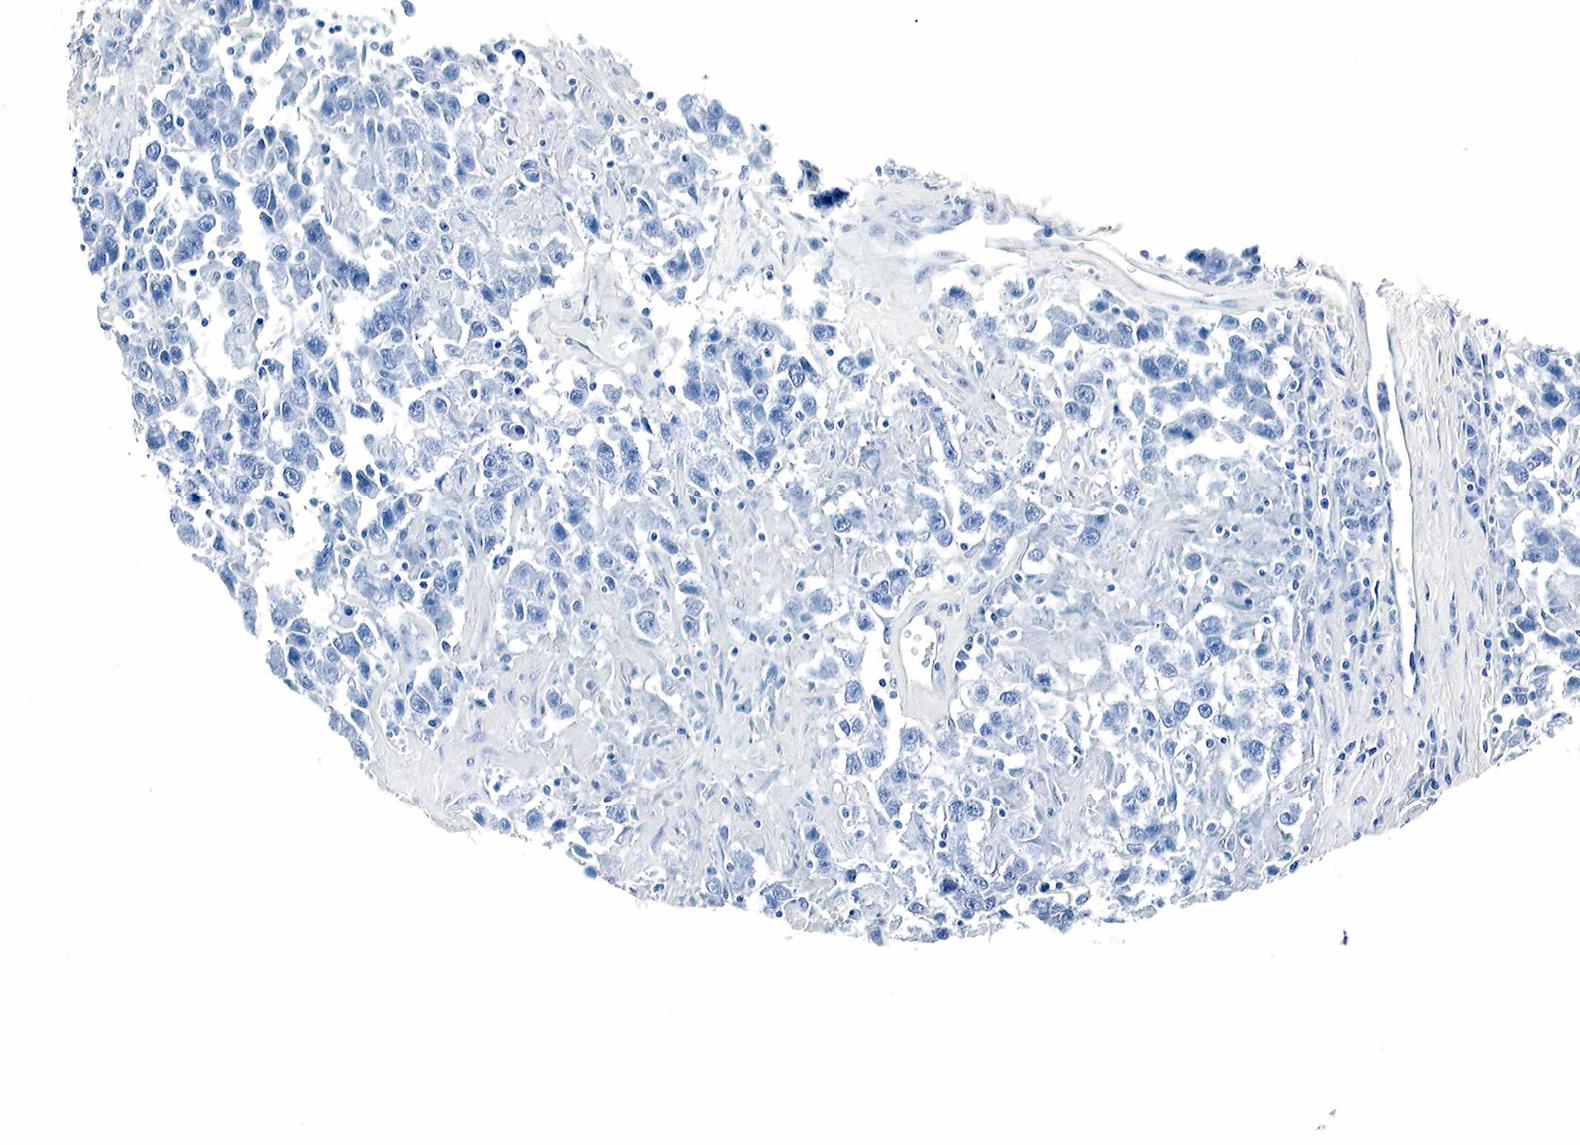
{"staining": {"intensity": "negative", "quantity": "none", "location": "none"}, "tissue": "testis cancer", "cell_type": "Tumor cells", "image_type": "cancer", "snomed": [{"axis": "morphology", "description": "Seminoma, NOS"}, {"axis": "topography", "description": "Testis"}], "caption": "The histopathology image displays no staining of tumor cells in seminoma (testis).", "gene": "GCG", "patient": {"sex": "male", "age": 41}}